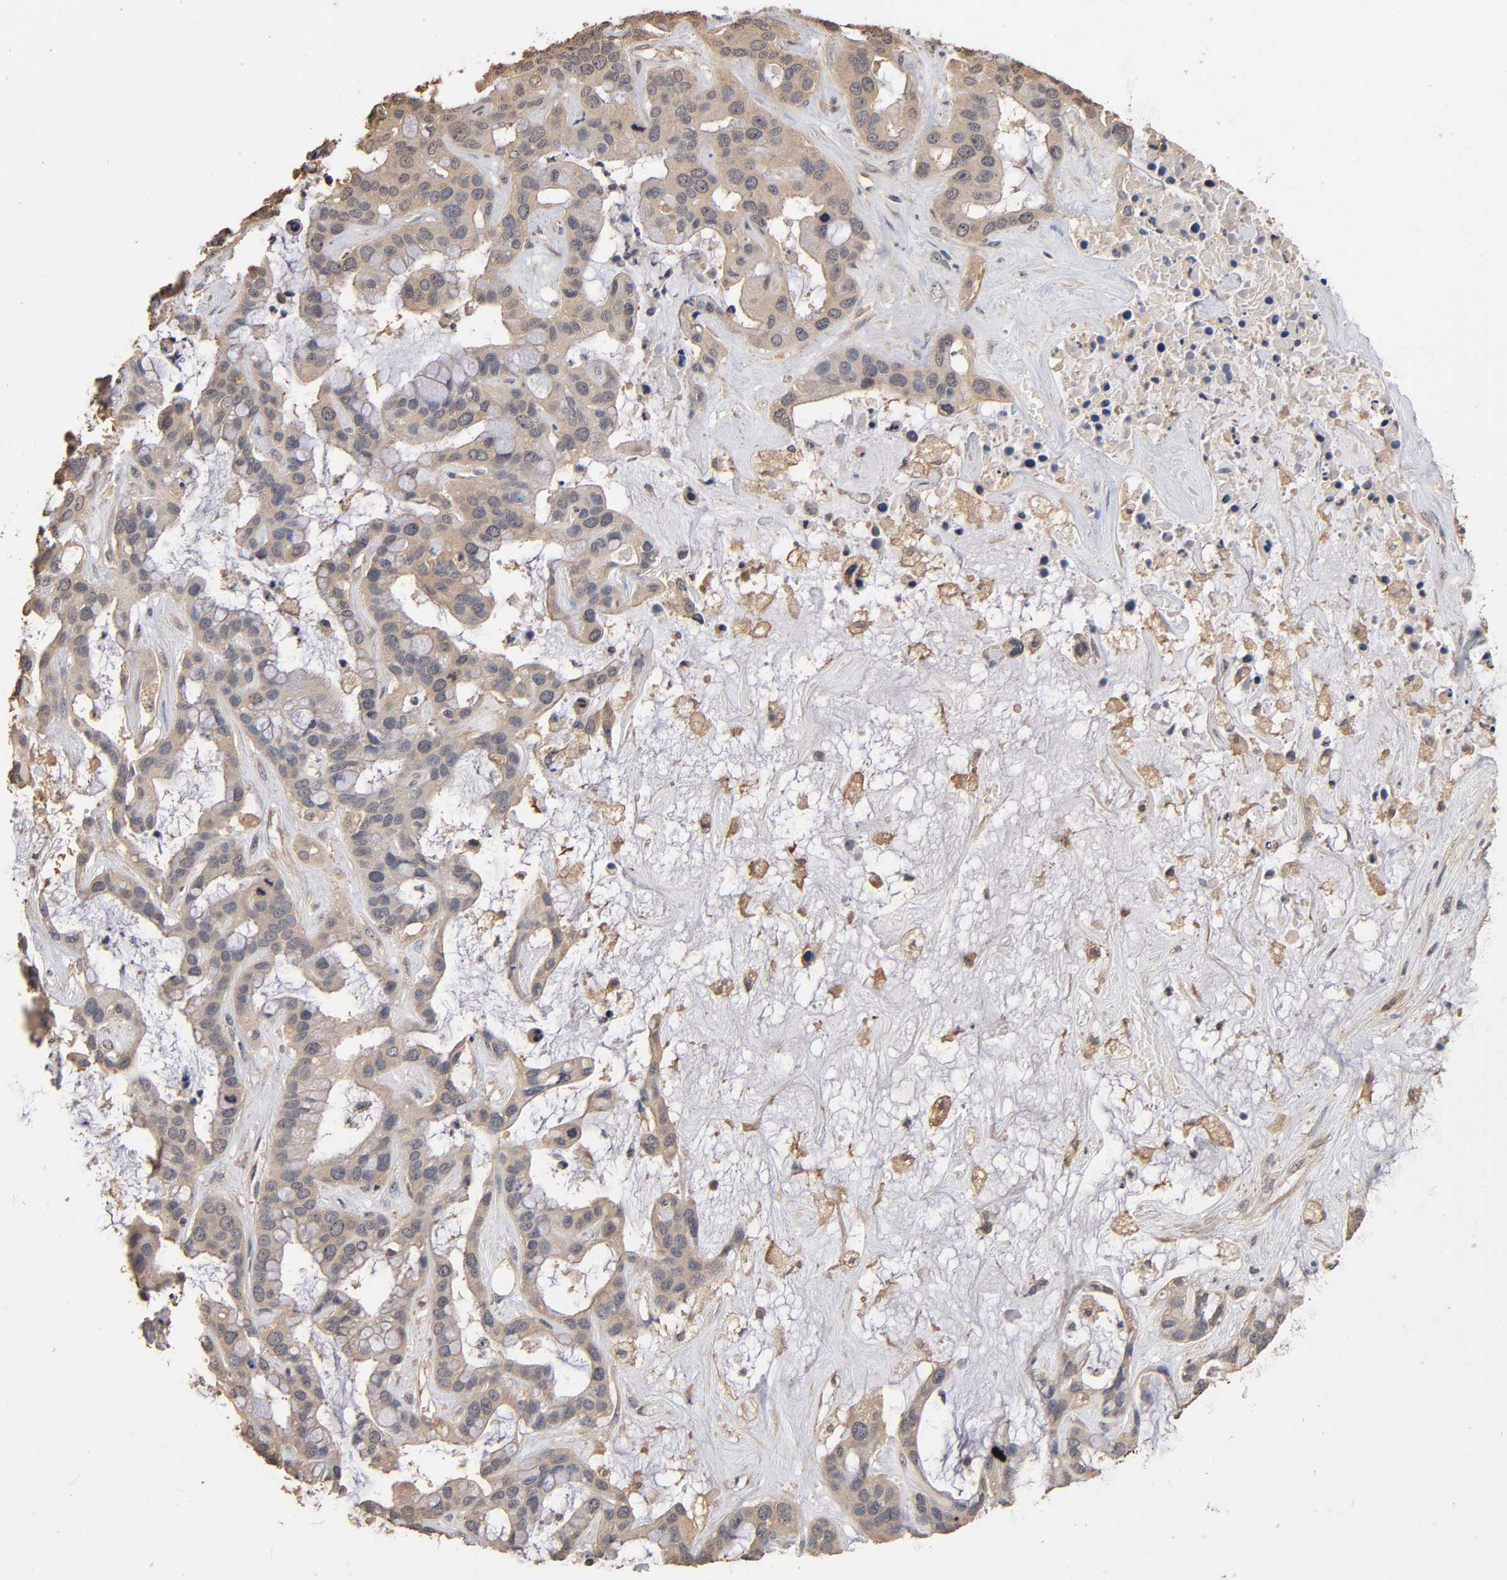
{"staining": {"intensity": "weak", "quantity": ">75%", "location": "cytoplasmic/membranous"}, "tissue": "liver cancer", "cell_type": "Tumor cells", "image_type": "cancer", "snomed": [{"axis": "morphology", "description": "Cholangiocarcinoma"}, {"axis": "topography", "description": "Liver"}], "caption": "An immunohistochemistry photomicrograph of tumor tissue is shown. Protein staining in brown highlights weak cytoplasmic/membranous positivity in liver cancer within tumor cells. (DAB IHC with brightfield microscopy, high magnification).", "gene": "ARHGEF7", "patient": {"sex": "female", "age": 65}}